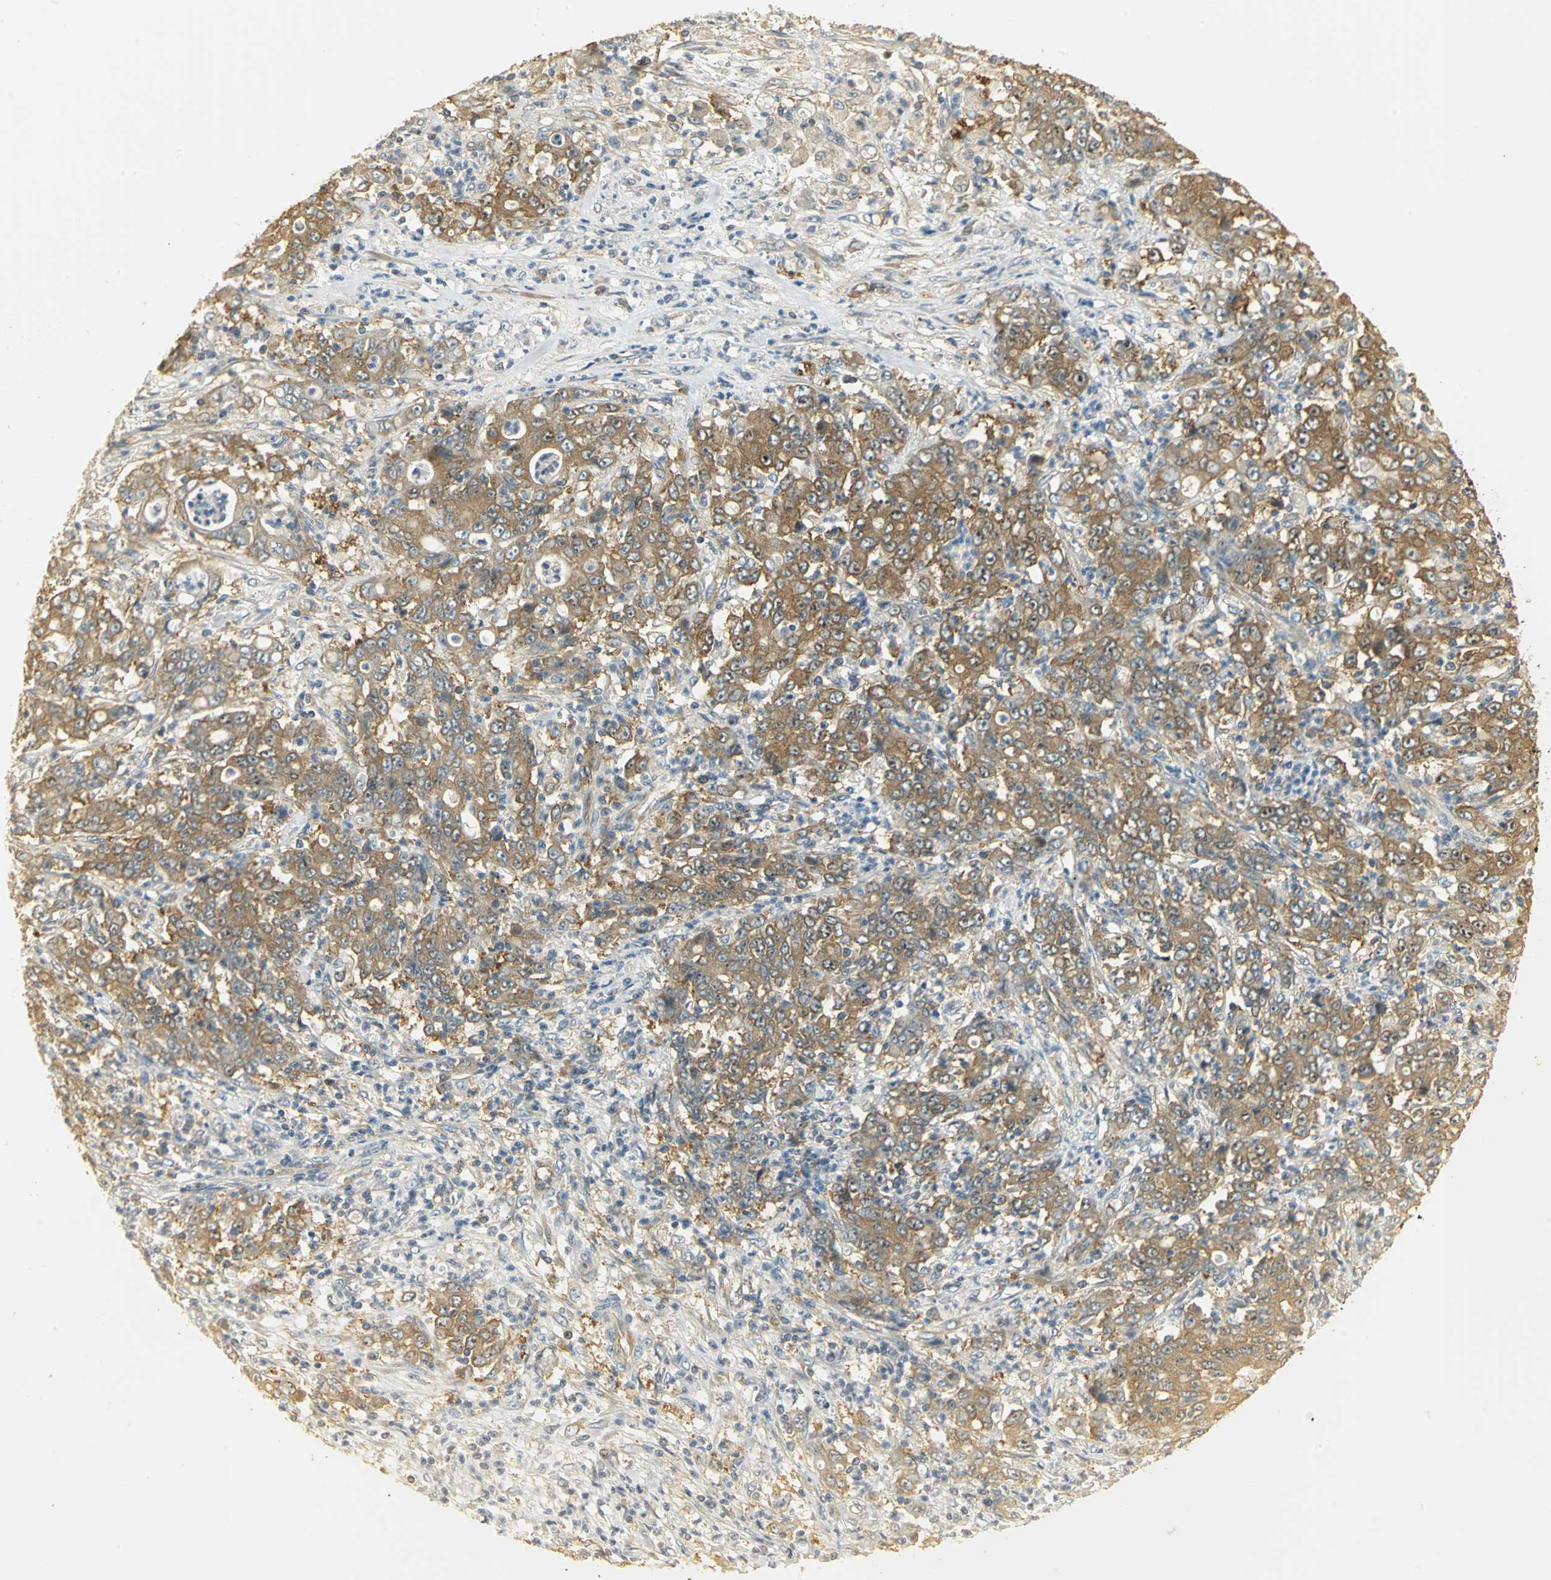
{"staining": {"intensity": "moderate", "quantity": ">75%", "location": "cytoplasmic/membranous"}, "tissue": "stomach cancer", "cell_type": "Tumor cells", "image_type": "cancer", "snomed": [{"axis": "morphology", "description": "Adenocarcinoma, NOS"}, {"axis": "topography", "description": "Stomach, lower"}], "caption": "Immunohistochemical staining of human adenocarcinoma (stomach) reveals medium levels of moderate cytoplasmic/membranous protein staining in approximately >75% of tumor cells.", "gene": "RARS1", "patient": {"sex": "female", "age": 71}}